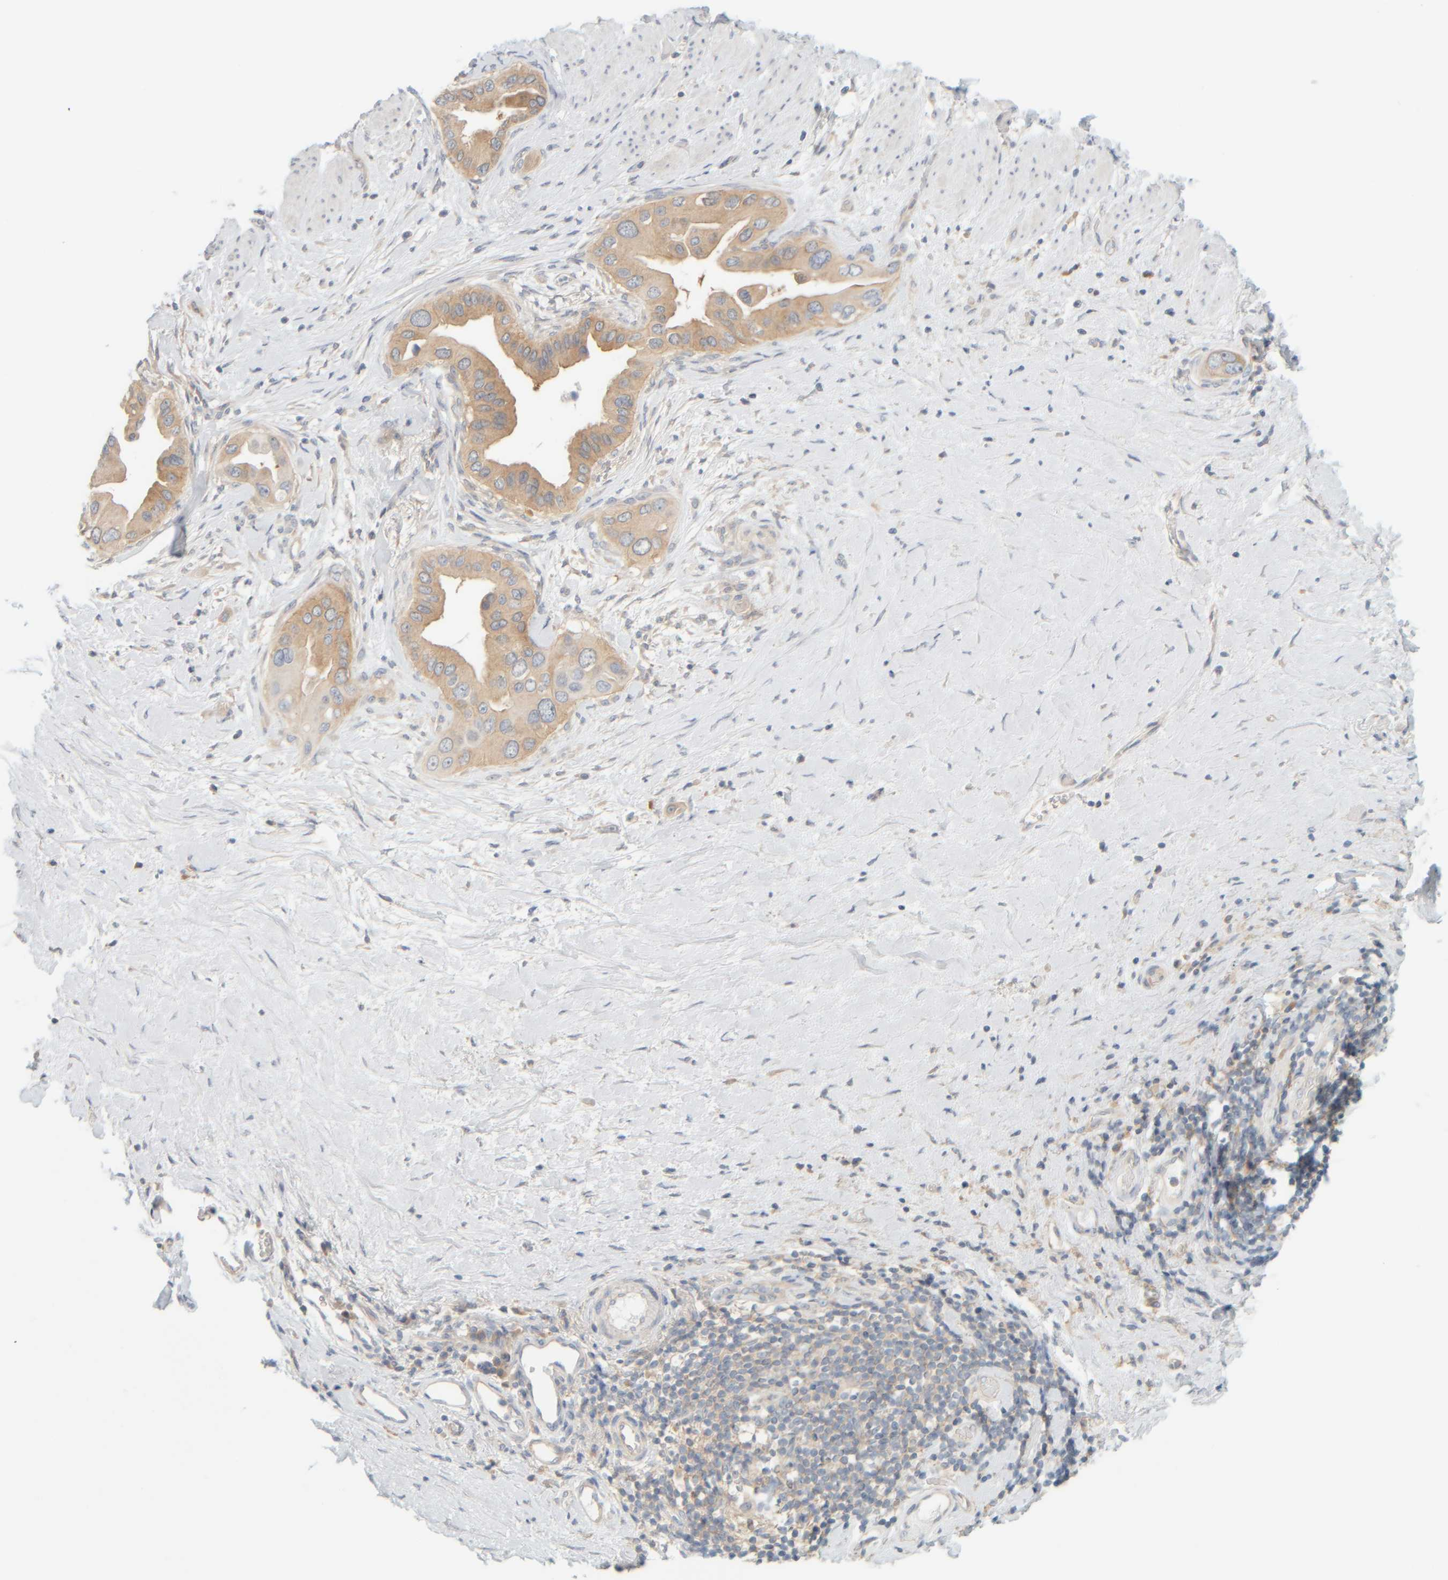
{"staining": {"intensity": "weak", "quantity": ">75%", "location": "cytoplasmic/membranous"}, "tissue": "pancreatic cancer", "cell_type": "Tumor cells", "image_type": "cancer", "snomed": [{"axis": "morphology", "description": "Adenocarcinoma, NOS"}, {"axis": "topography", "description": "Pancreas"}], "caption": "Pancreatic adenocarcinoma tissue demonstrates weak cytoplasmic/membranous positivity in about >75% of tumor cells", "gene": "PTGES3L-AARSD1", "patient": {"sex": "female", "age": 56}}